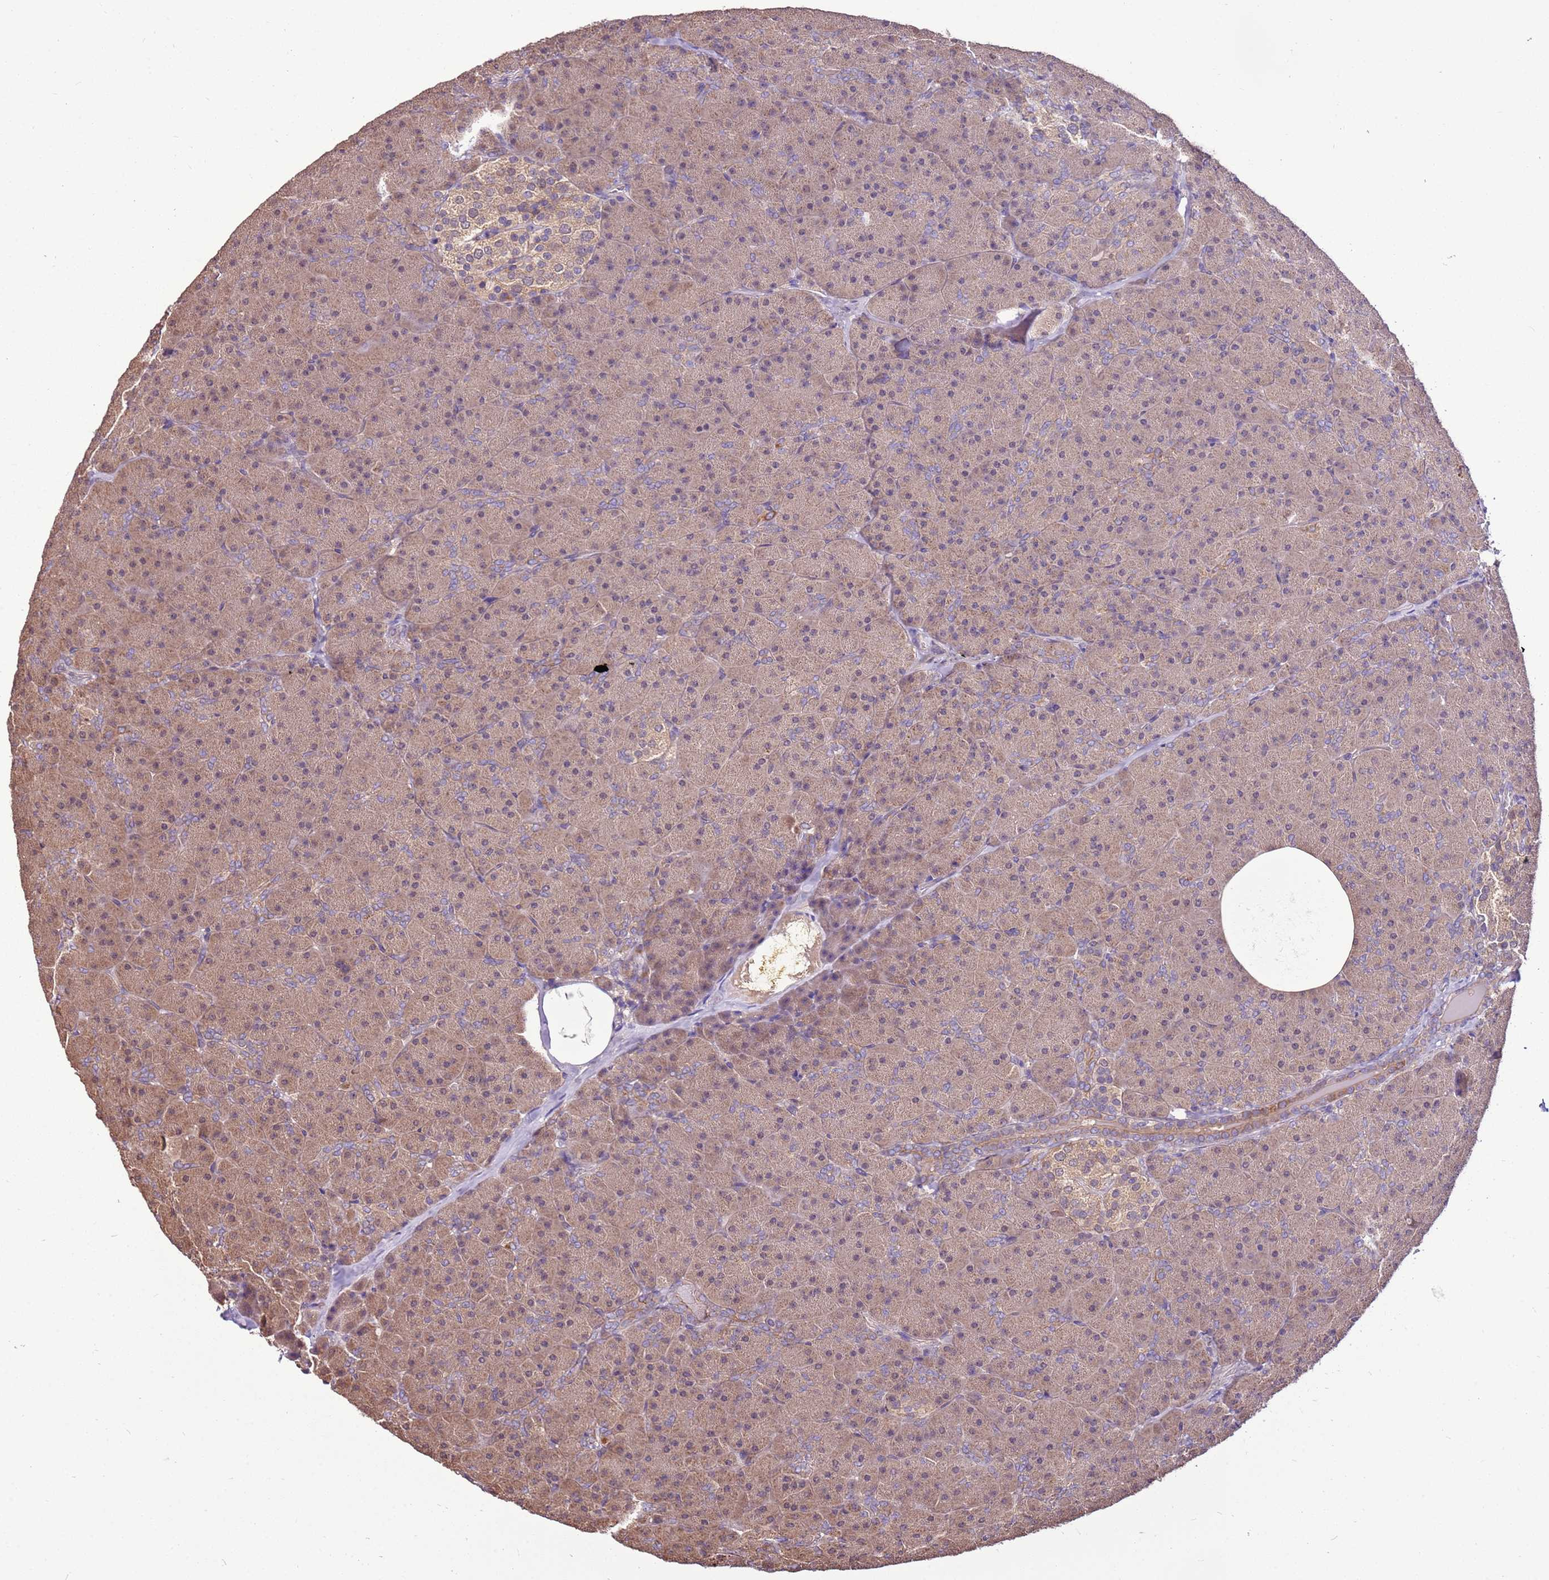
{"staining": {"intensity": "moderate", "quantity": ">75%", "location": "cytoplasmic/membranous"}, "tissue": "pancreas", "cell_type": "Exocrine glandular cells", "image_type": "normal", "snomed": [{"axis": "morphology", "description": "Normal tissue, NOS"}, {"axis": "topography", "description": "Pancreas"}], "caption": "A micrograph showing moderate cytoplasmic/membranous staining in approximately >75% of exocrine glandular cells in unremarkable pancreas, as visualized by brown immunohistochemical staining.", "gene": "BBS5", "patient": {"sex": "male", "age": 36}}